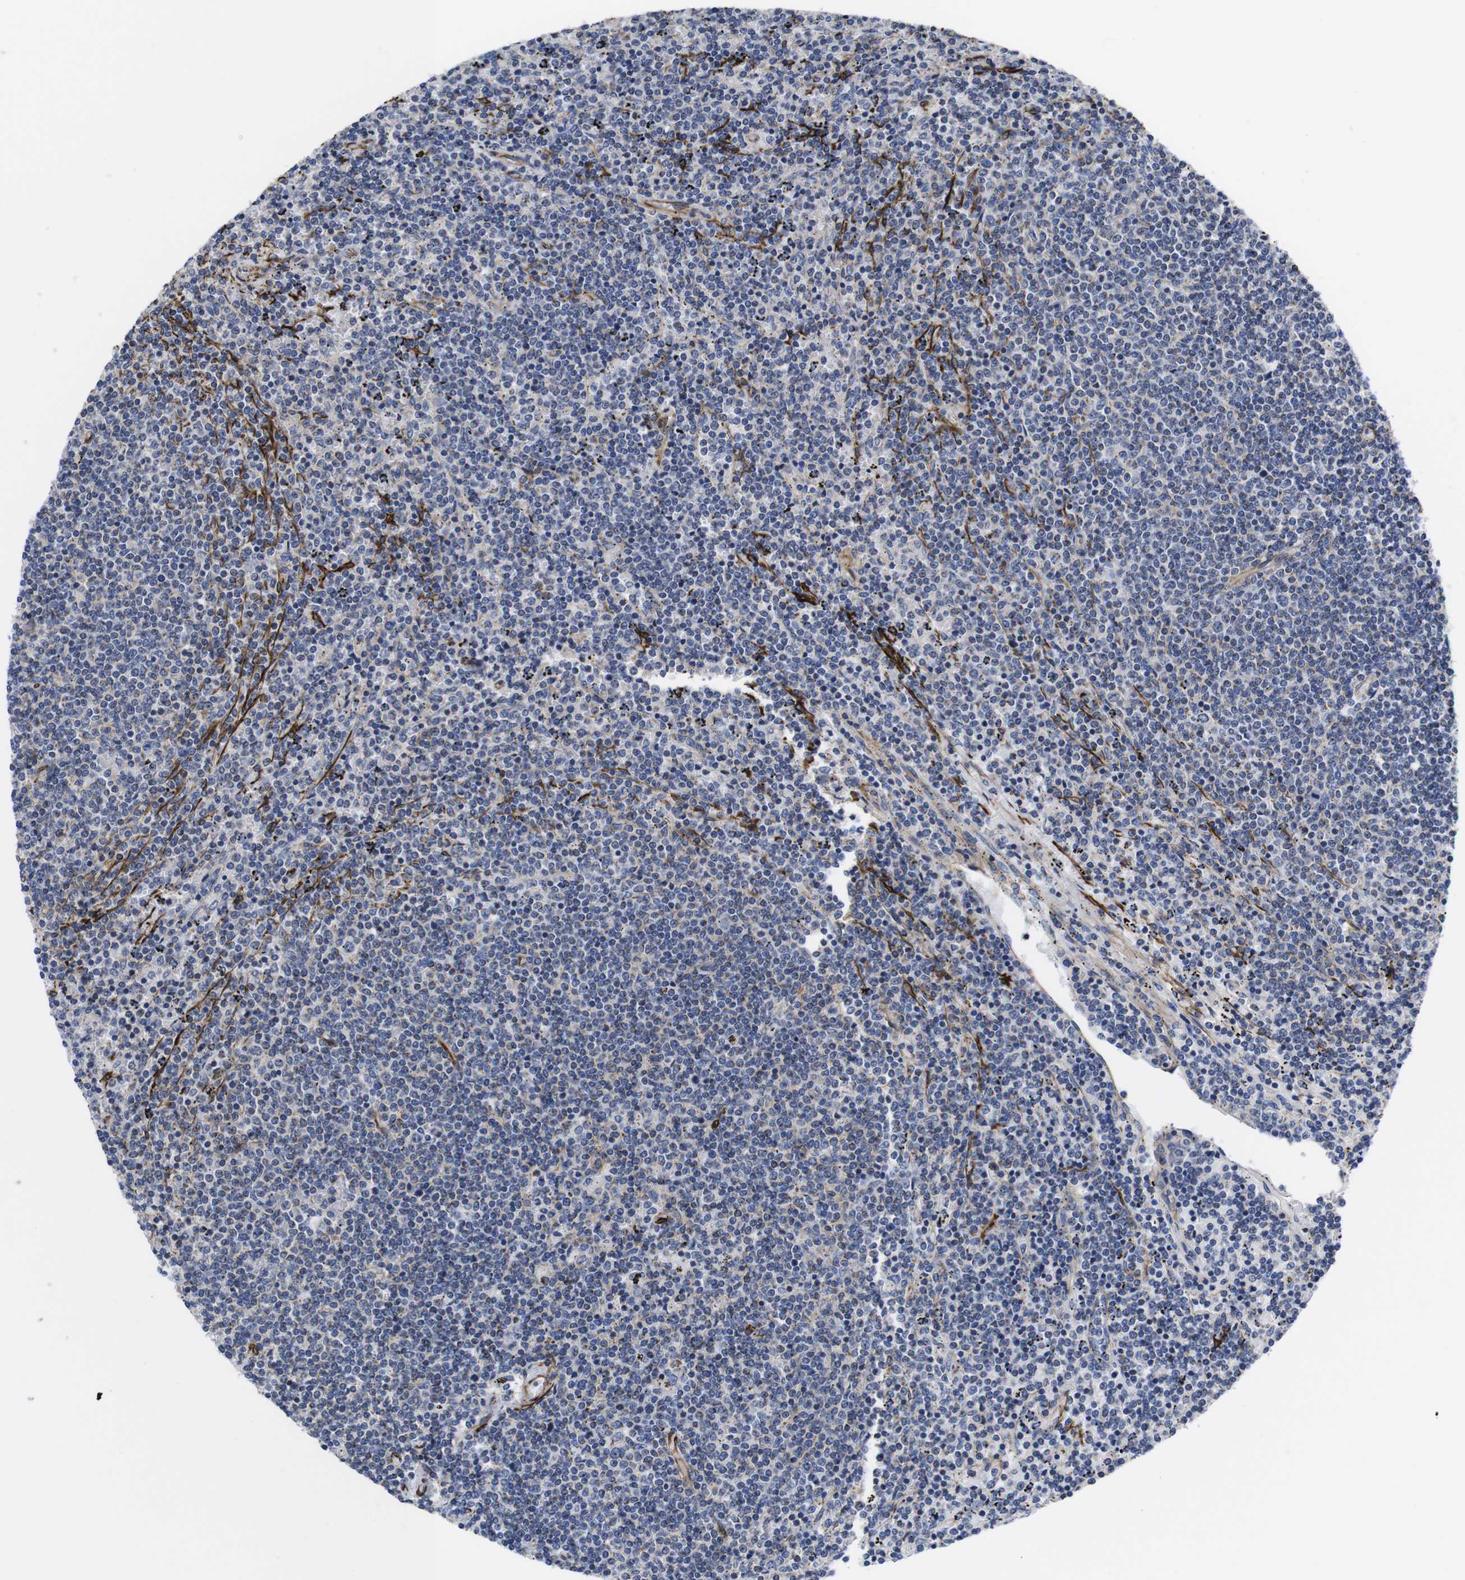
{"staining": {"intensity": "weak", "quantity": "<25%", "location": "cytoplasmic/membranous"}, "tissue": "lymphoma", "cell_type": "Tumor cells", "image_type": "cancer", "snomed": [{"axis": "morphology", "description": "Malignant lymphoma, non-Hodgkin's type, Low grade"}, {"axis": "topography", "description": "Spleen"}], "caption": "Immunohistochemical staining of human malignant lymphoma, non-Hodgkin's type (low-grade) displays no significant staining in tumor cells. (DAB (3,3'-diaminobenzidine) immunohistochemistry, high magnification).", "gene": "WNT10A", "patient": {"sex": "female", "age": 50}}